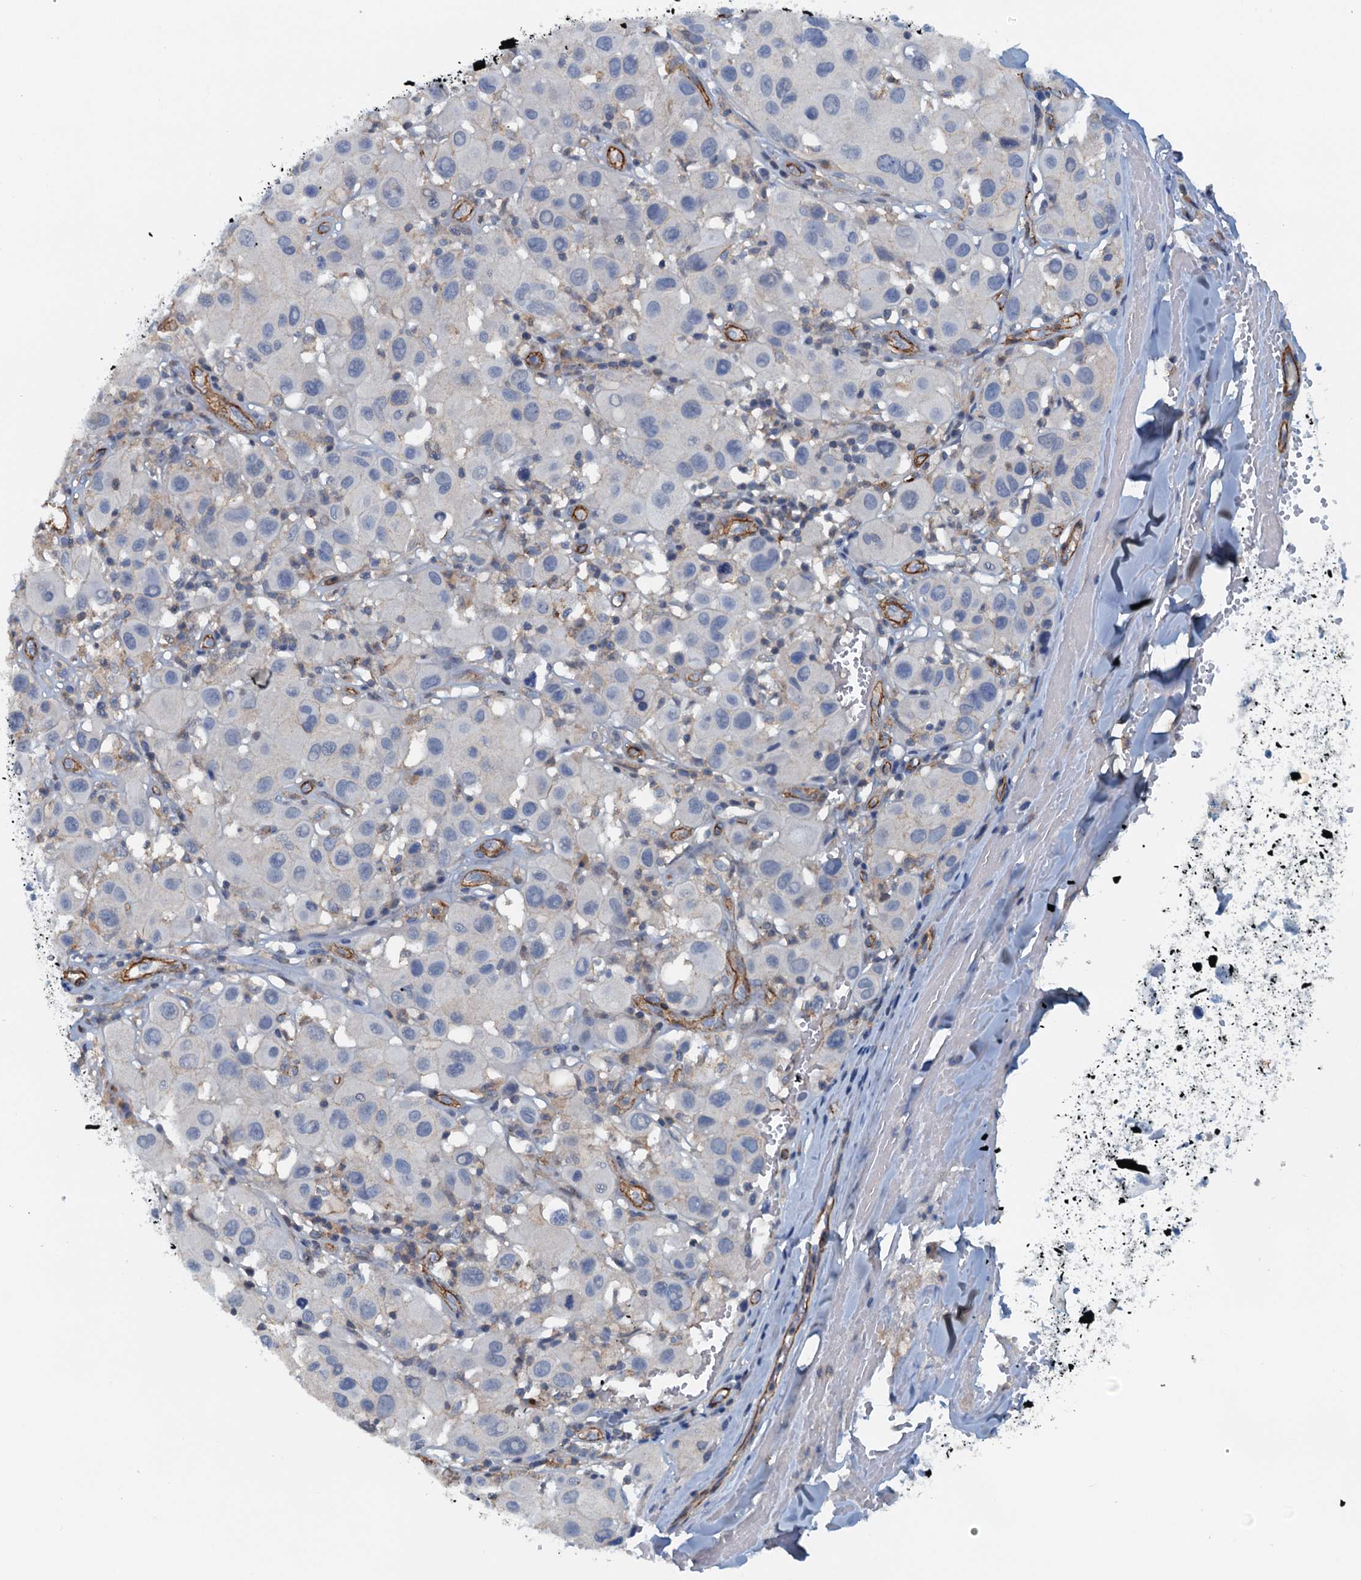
{"staining": {"intensity": "negative", "quantity": "none", "location": "none"}, "tissue": "melanoma", "cell_type": "Tumor cells", "image_type": "cancer", "snomed": [{"axis": "morphology", "description": "Malignant melanoma, Metastatic site"}, {"axis": "topography", "description": "Skin"}], "caption": "The immunohistochemistry micrograph has no significant expression in tumor cells of malignant melanoma (metastatic site) tissue. (DAB immunohistochemistry (IHC), high magnification).", "gene": "THAP10", "patient": {"sex": "male", "age": 41}}